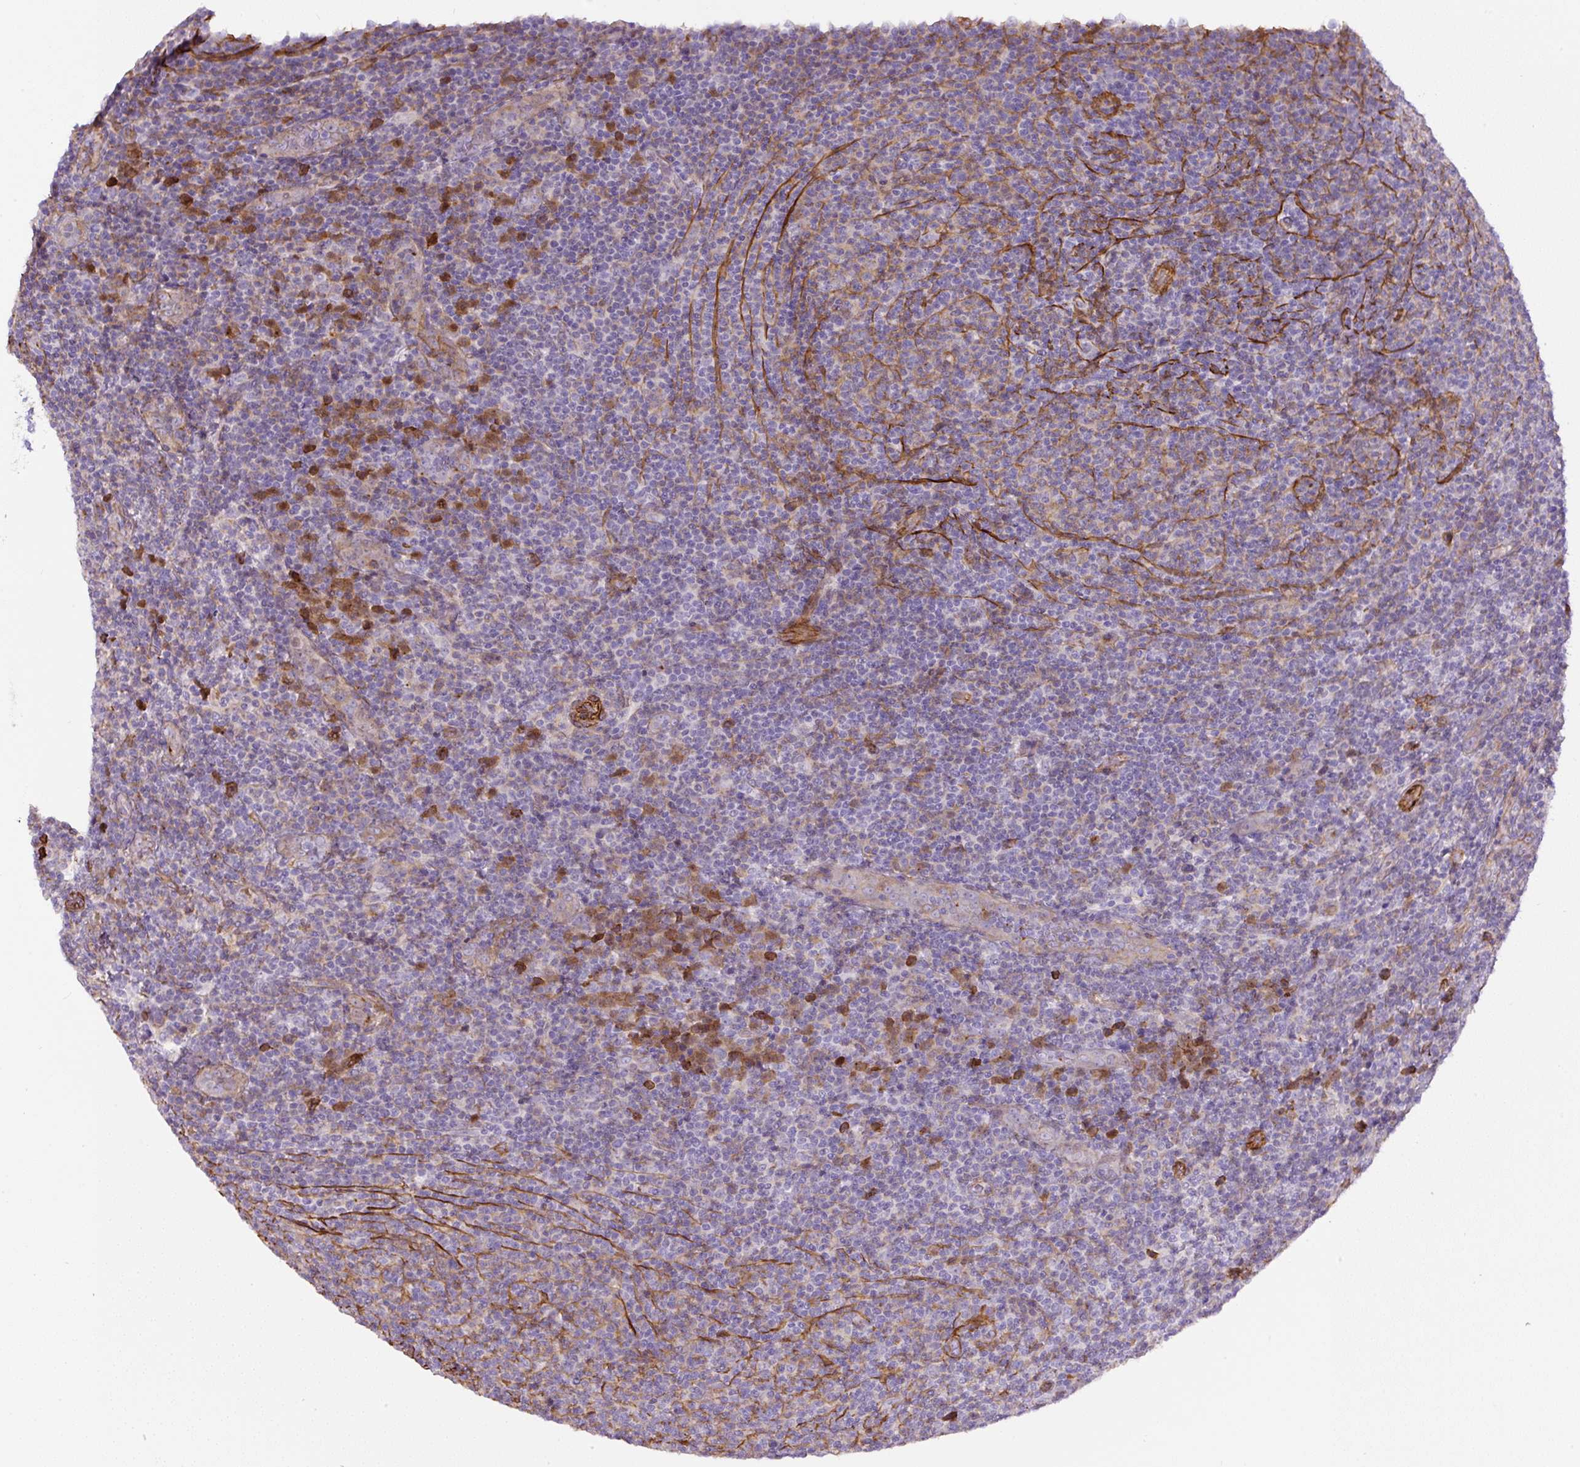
{"staining": {"intensity": "negative", "quantity": "none", "location": "none"}, "tissue": "lymphoma", "cell_type": "Tumor cells", "image_type": "cancer", "snomed": [{"axis": "morphology", "description": "Malignant lymphoma, non-Hodgkin's type, Low grade"}, {"axis": "topography", "description": "Lymph node"}], "caption": "Histopathology image shows no significant protein staining in tumor cells of malignant lymphoma, non-Hodgkin's type (low-grade).", "gene": "B3GALT5", "patient": {"sex": "male", "age": 66}}